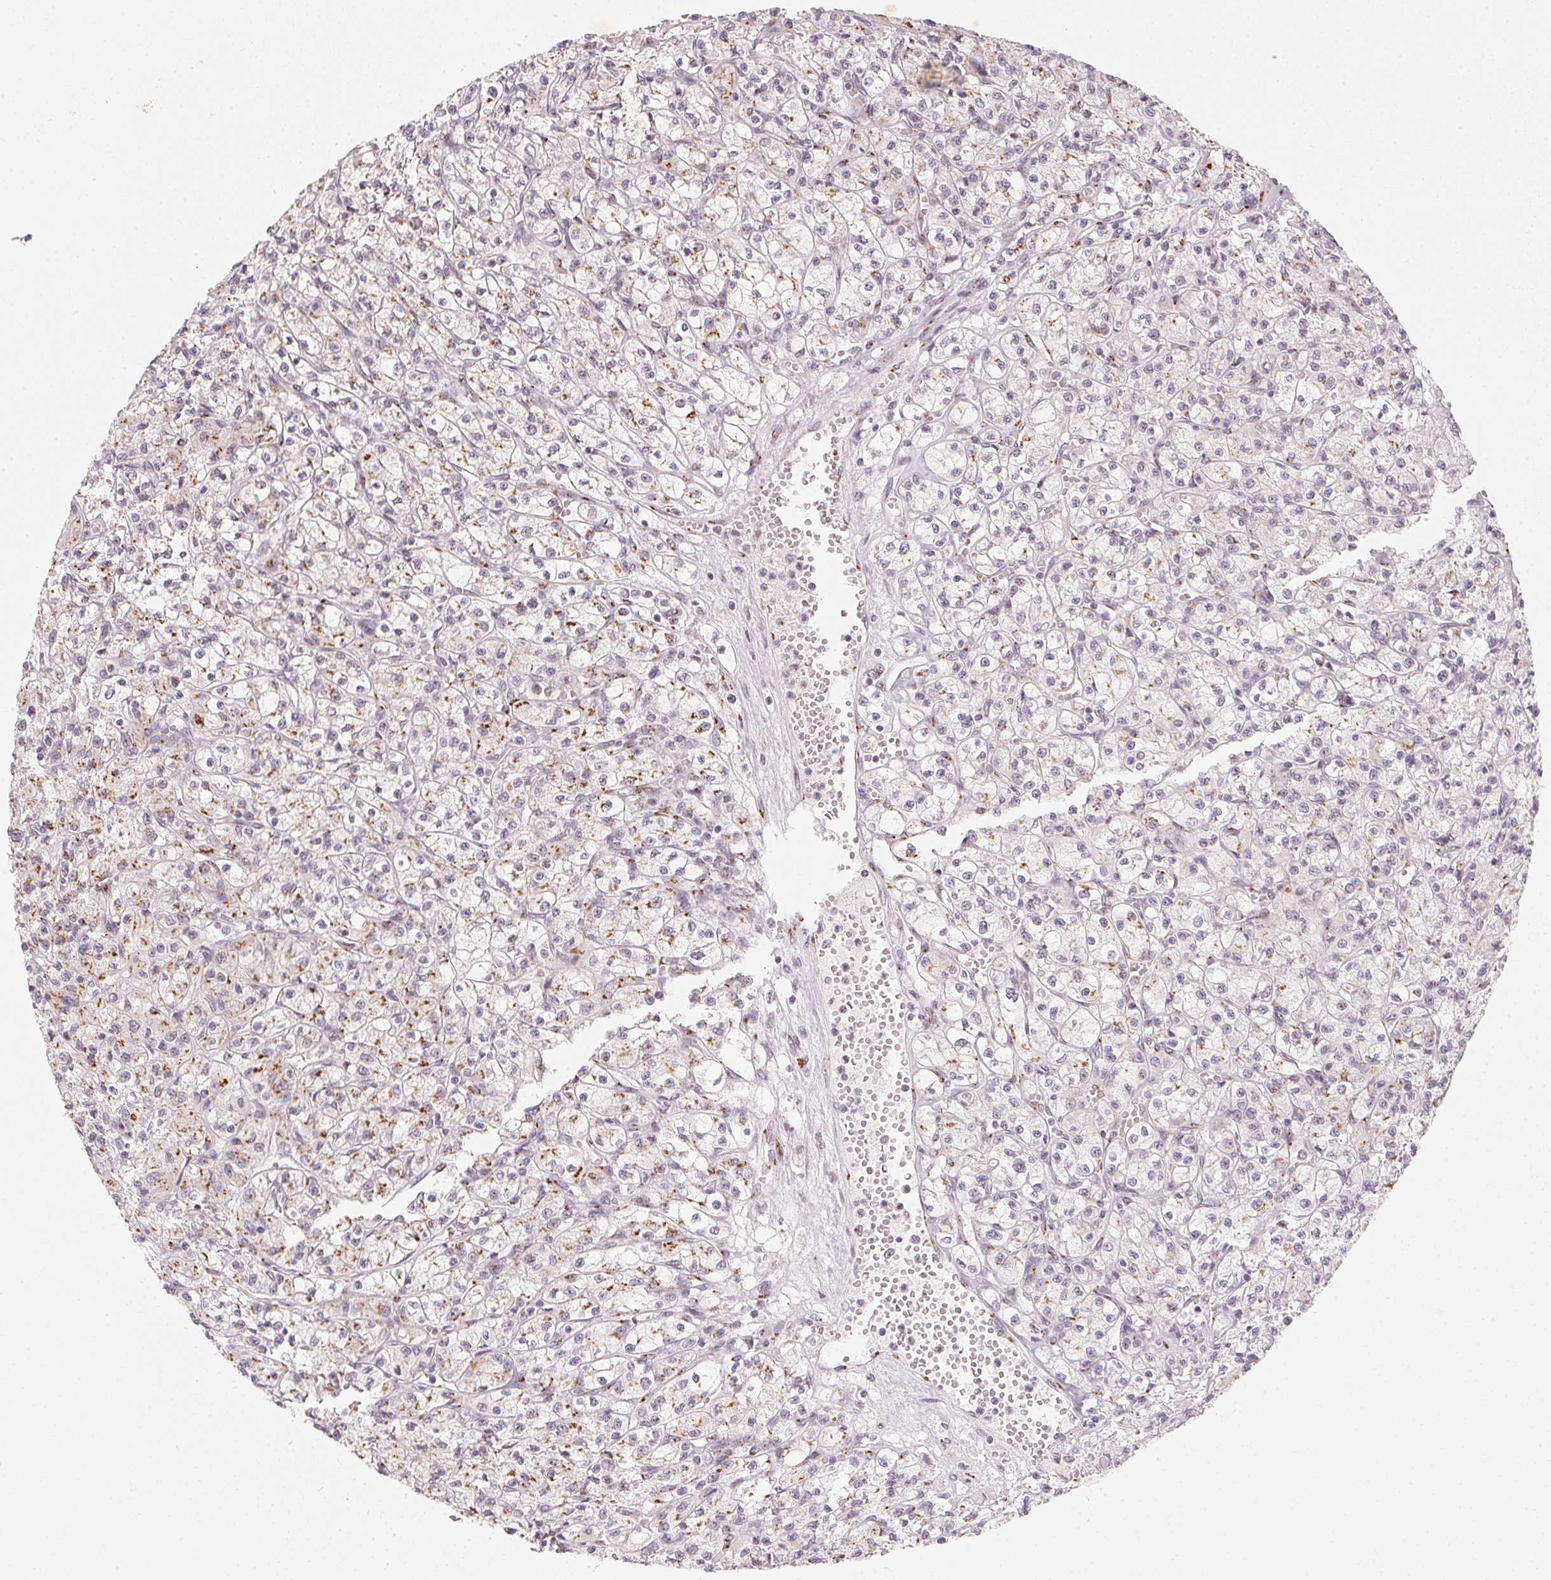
{"staining": {"intensity": "moderate", "quantity": "25%-75%", "location": "cytoplasmic/membranous"}, "tissue": "renal cancer", "cell_type": "Tumor cells", "image_type": "cancer", "snomed": [{"axis": "morphology", "description": "Adenocarcinoma, NOS"}, {"axis": "topography", "description": "Kidney"}], "caption": "Adenocarcinoma (renal) was stained to show a protein in brown. There is medium levels of moderate cytoplasmic/membranous positivity in approximately 25%-75% of tumor cells.", "gene": "RAB22A", "patient": {"sex": "female", "age": 70}}